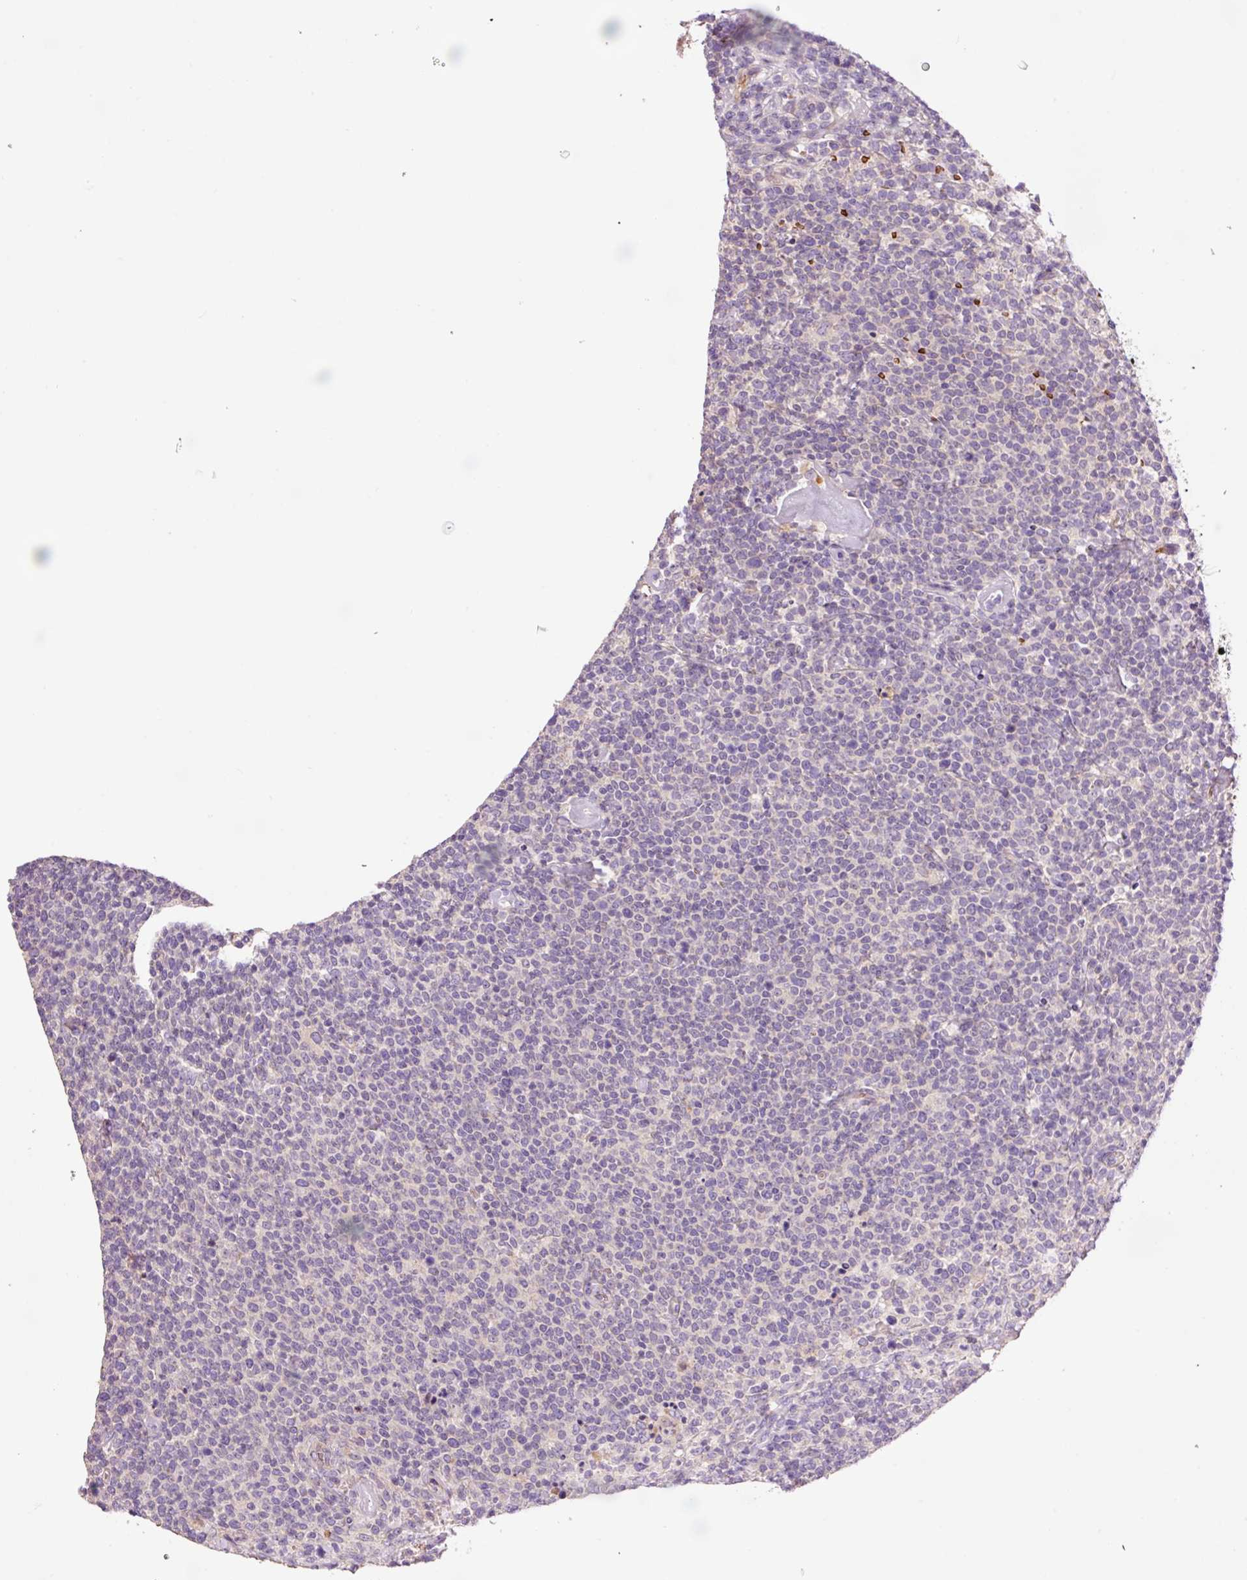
{"staining": {"intensity": "negative", "quantity": "none", "location": "none"}, "tissue": "lymphoma", "cell_type": "Tumor cells", "image_type": "cancer", "snomed": [{"axis": "morphology", "description": "Malignant lymphoma, non-Hodgkin's type, High grade"}, {"axis": "topography", "description": "Lymph node"}], "caption": "Immunohistochemistry image of neoplastic tissue: human lymphoma stained with DAB reveals no significant protein expression in tumor cells. Nuclei are stained in blue.", "gene": "TMEM235", "patient": {"sex": "male", "age": 61}}